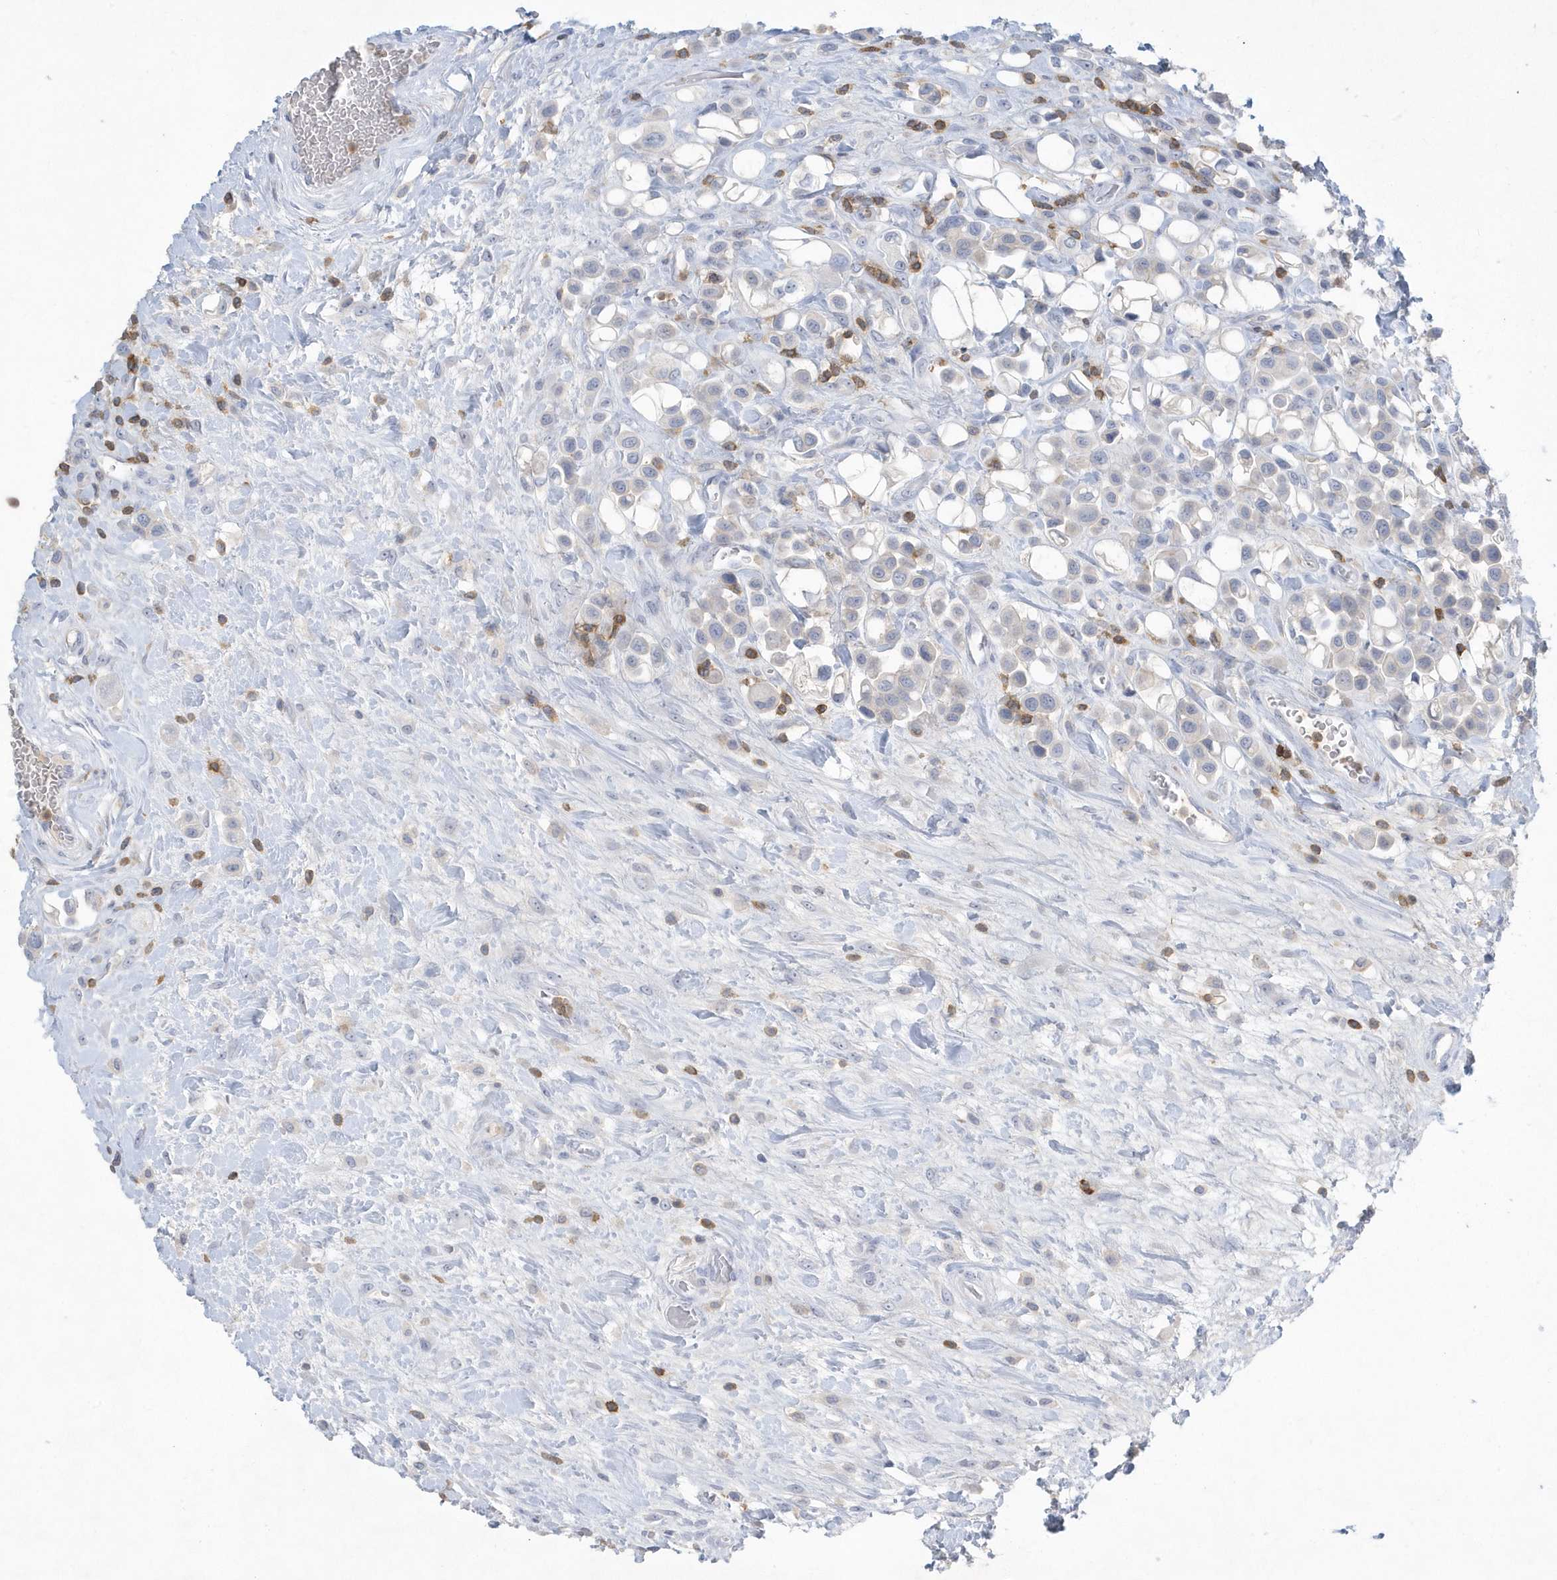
{"staining": {"intensity": "negative", "quantity": "none", "location": "none"}, "tissue": "urothelial cancer", "cell_type": "Tumor cells", "image_type": "cancer", "snomed": [{"axis": "morphology", "description": "Urothelial carcinoma, High grade"}, {"axis": "topography", "description": "Urinary bladder"}], "caption": "Tumor cells are negative for brown protein staining in high-grade urothelial carcinoma.", "gene": "PSD4", "patient": {"sex": "male", "age": 50}}